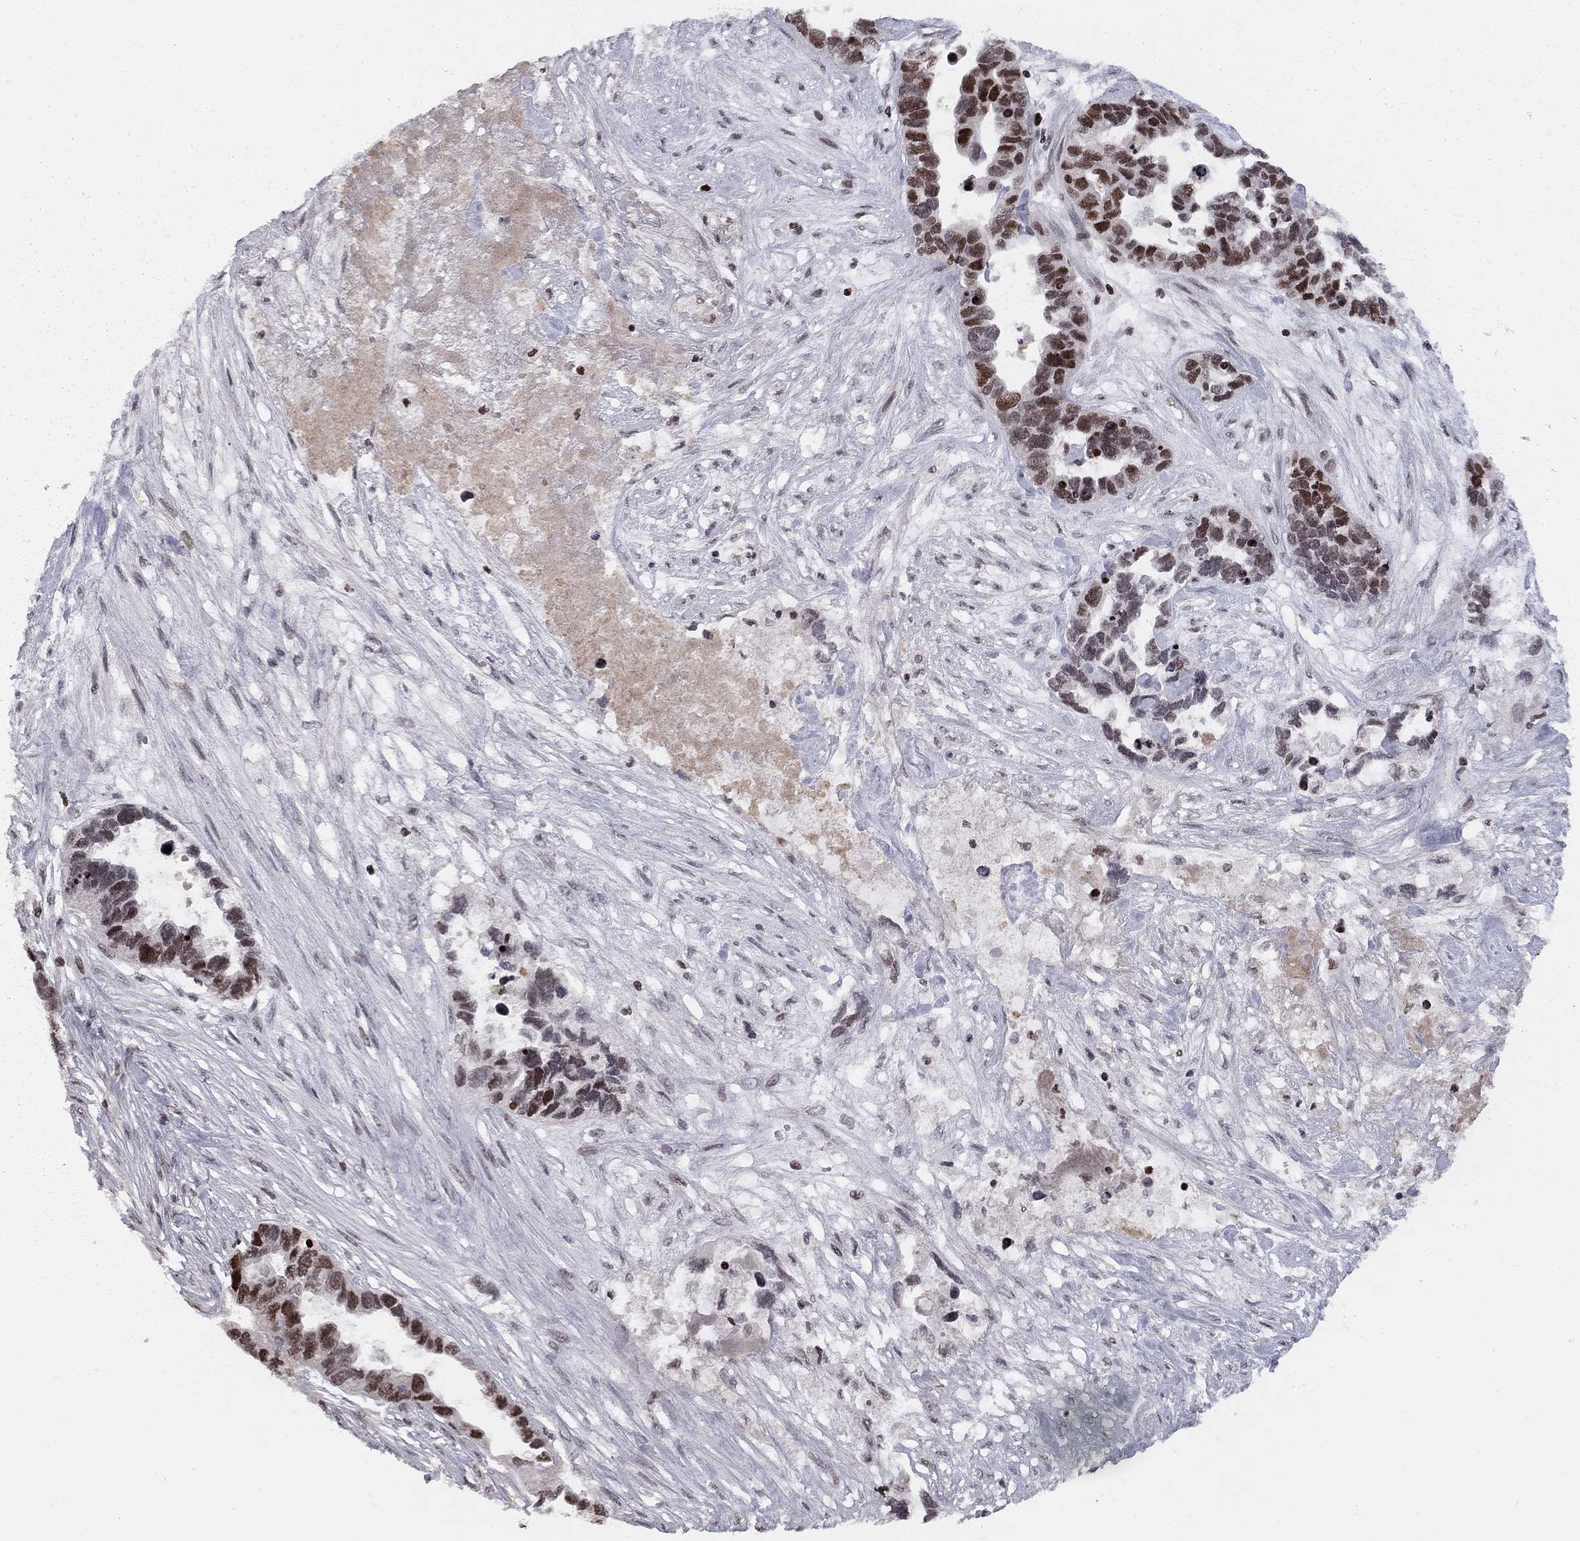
{"staining": {"intensity": "strong", "quantity": ">75%", "location": "nuclear"}, "tissue": "ovarian cancer", "cell_type": "Tumor cells", "image_type": "cancer", "snomed": [{"axis": "morphology", "description": "Cystadenocarcinoma, serous, NOS"}, {"axis": "topography", "description": "Ovary"}], "caption": "Immunohistochemical staining of human ovarian cancer demonstrates high levels of strong nuclear staining in about >75% of tumor cells.", "gene": "RNASEH2C", "patient": {"sex": "female", "age": 54}}